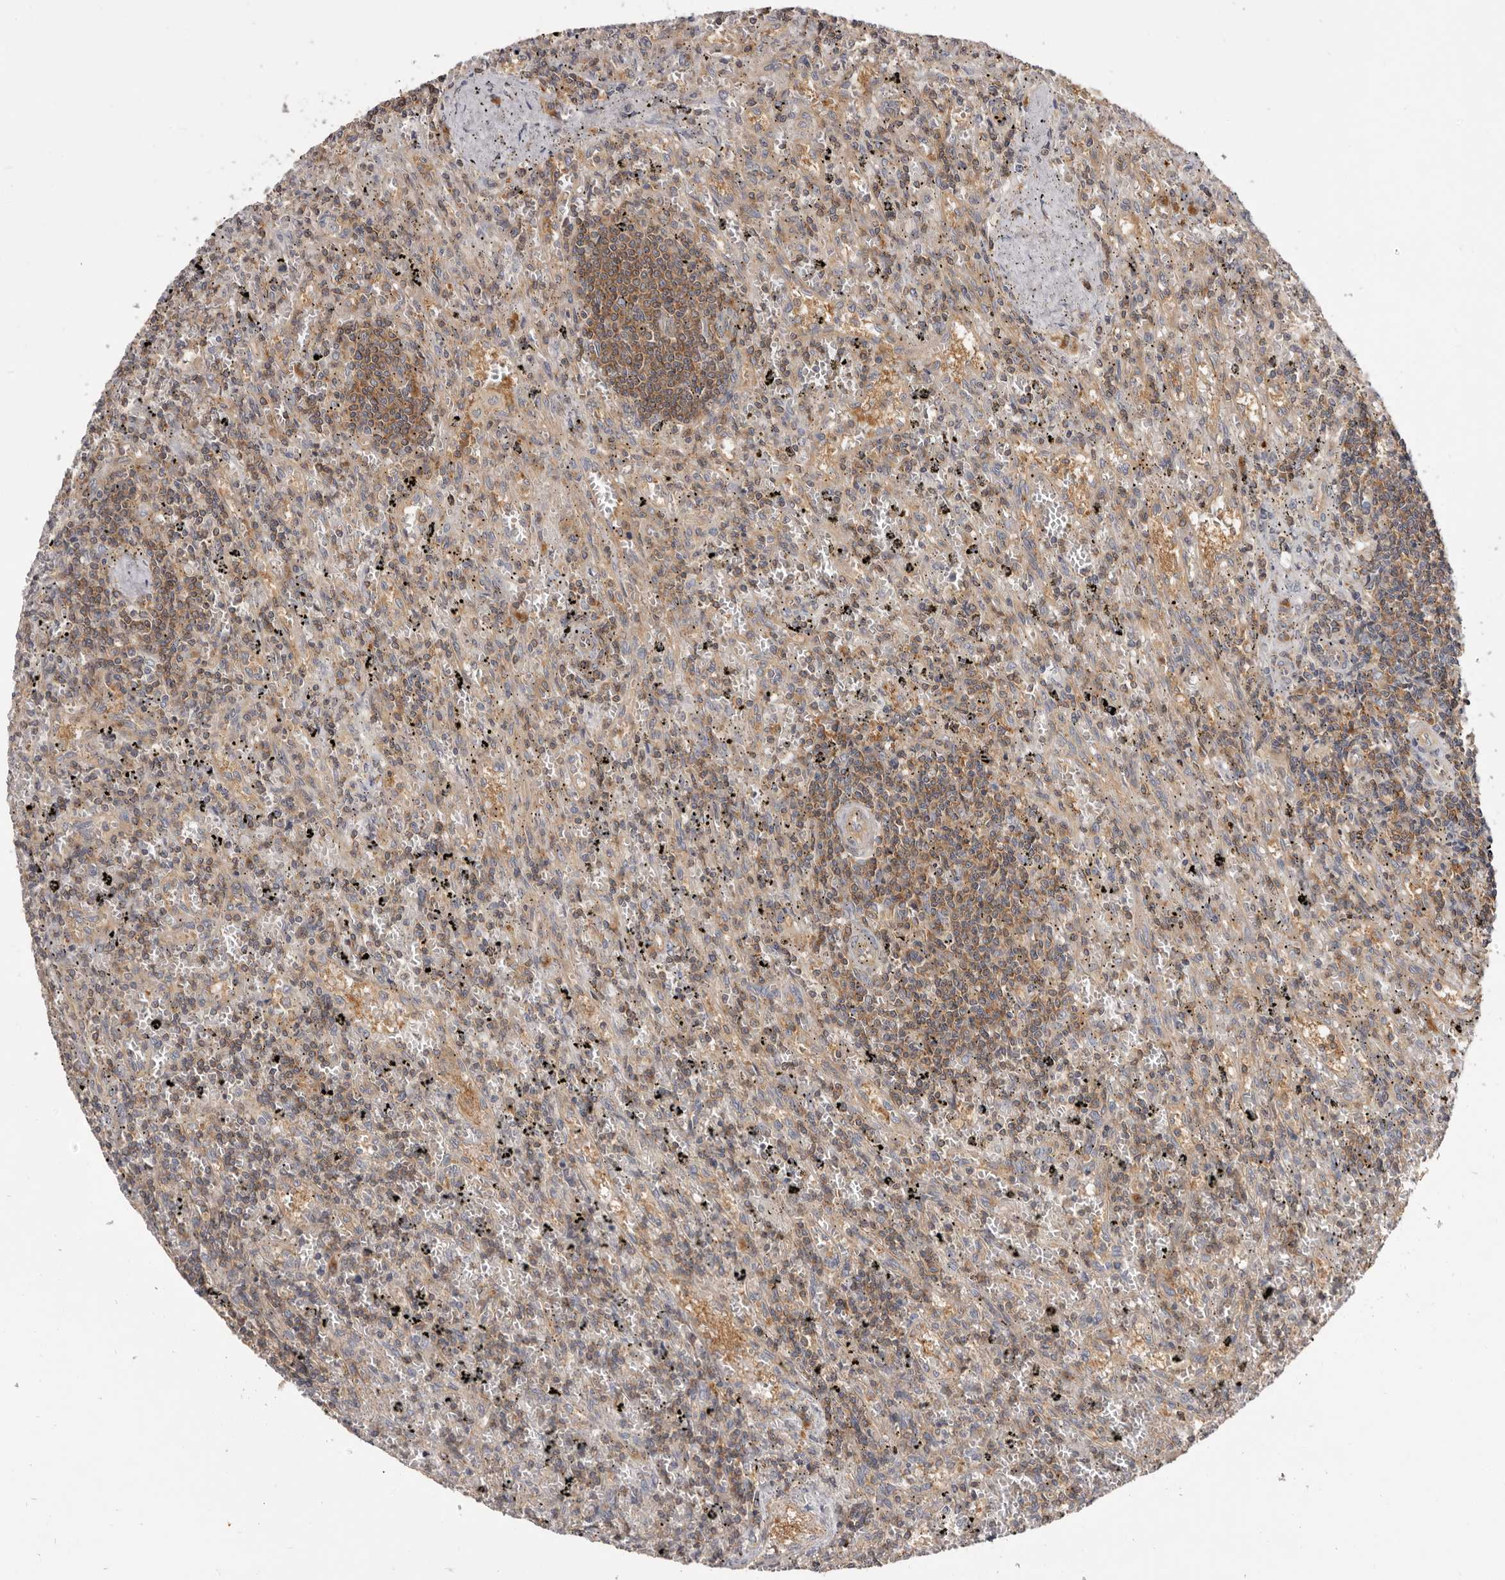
{"staining": {"intensity": "moderate", "quantity": ">75%", "location": "cytoplasmic/membranous"}, "tissue": "lymphoma", "cell_type": "Tumor cells", "image_type": "cancer", "snomed": [{"axis": "morphology", "description": "Malignant lymphoma, non-Hodgkin's type, Low grade"}, {"axis": "topography", "description": "Spleen"}], "caption": "There is medium levels of moderate cytoplasmic/membranous positivity in tumor cells of malignant lymphoma, non-Hodgkin's type (low-grade), as demonstrated by immunohistochemical staining (brown color).", "gene": "ADAMTS20", "patient": {"sex": "male", "age": 76}}